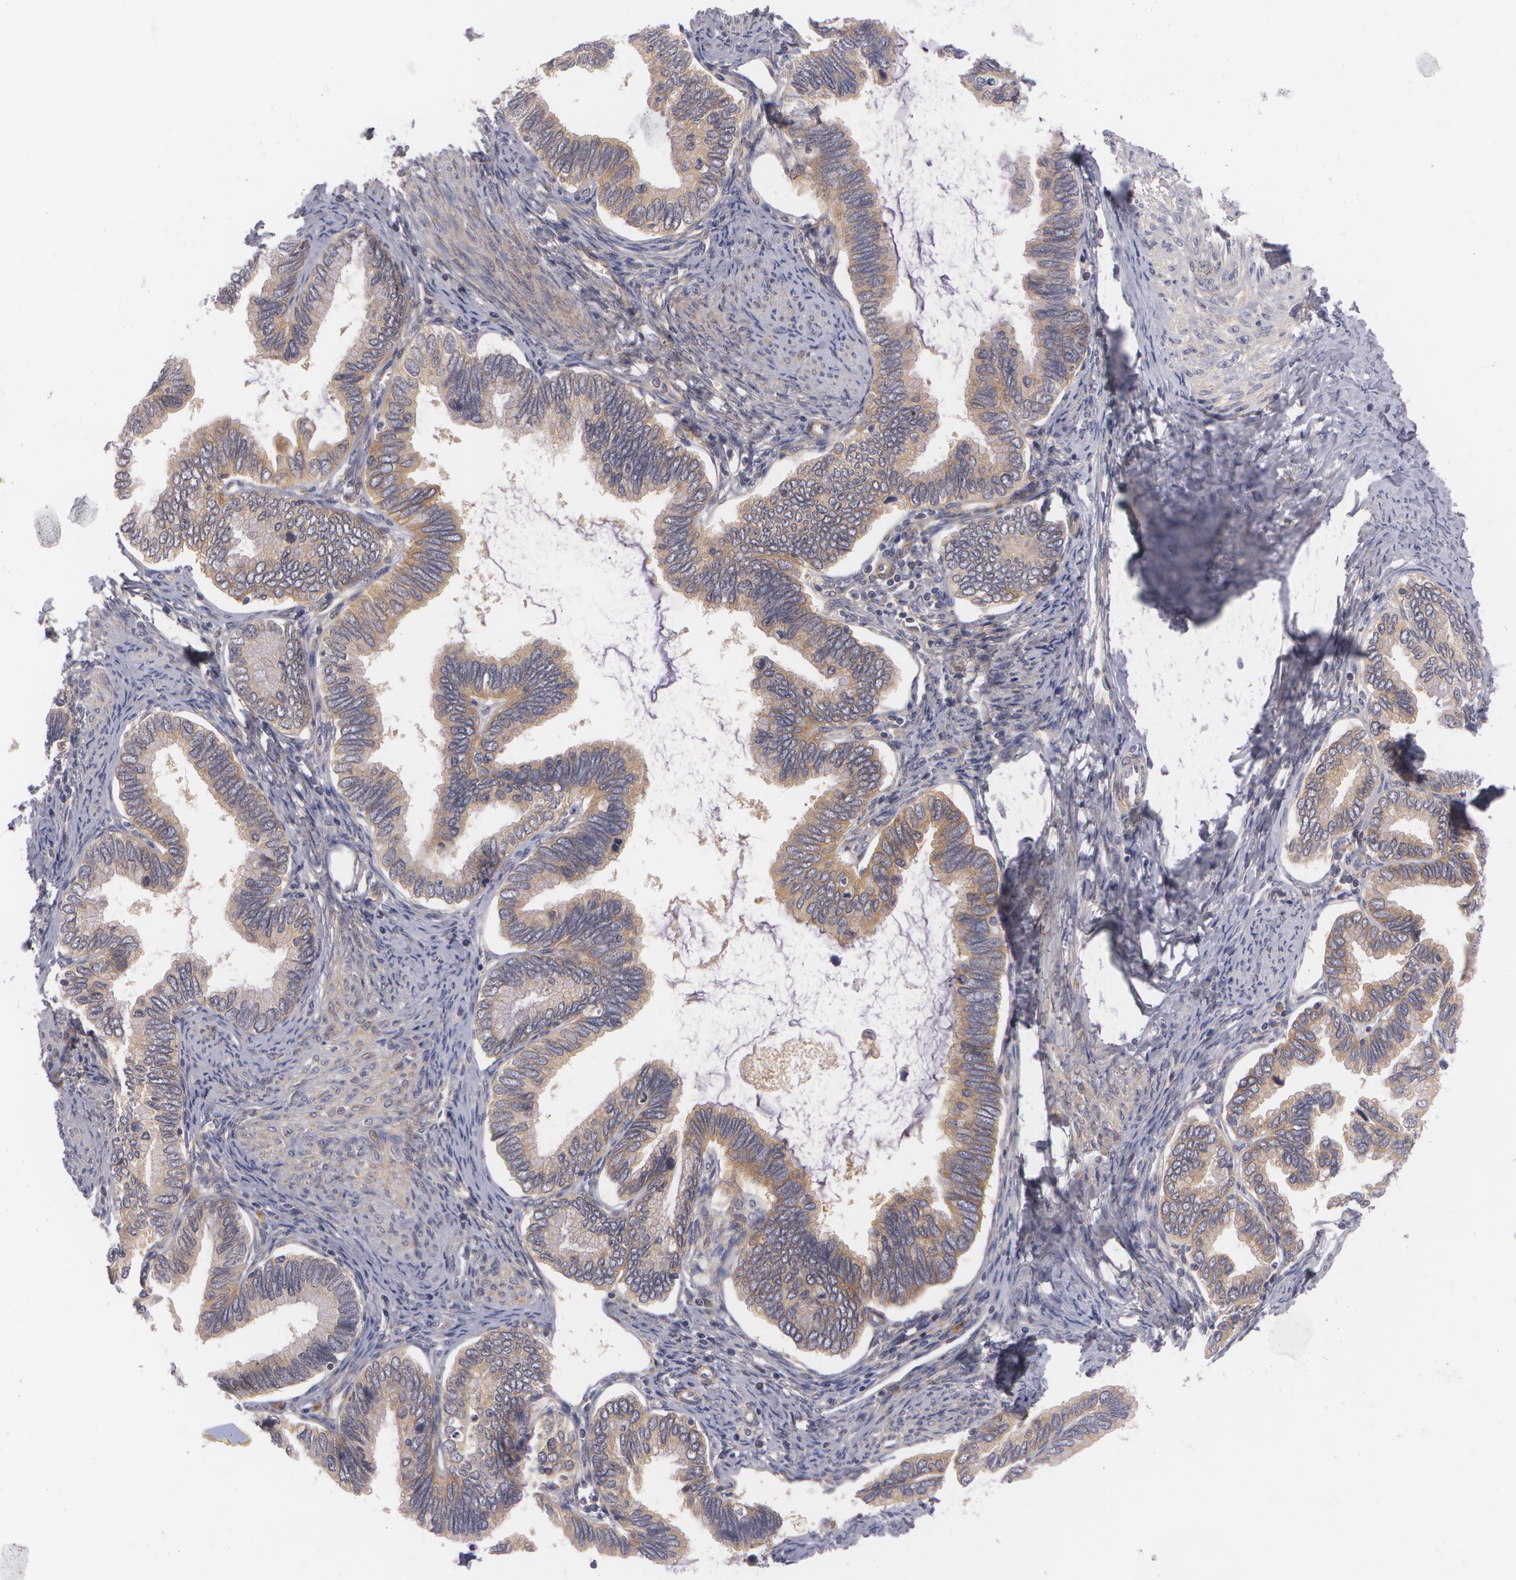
{"staining": {"intensity": "moderate", "quantity": ">75%", "location": "cytoplasmic/membranous"}, "tissue": "cervical cancer", "cell_type": "Tumor cells", "image_type": "cancer", "snomed": [{"axis": "morphology", "description": "Adenocarcinoma, NOS"}, {"axis": "topography", "description": "Cervix"}], "caption": "There is medium levels of moderate cytoplasmic/membranous positivity in tumor cells of cervical adenocarcinoma, as demonstrated by immunohistochemical staining (brown color).", "gene": "CASK", "patient": {"sex": "female", "age": 49}}